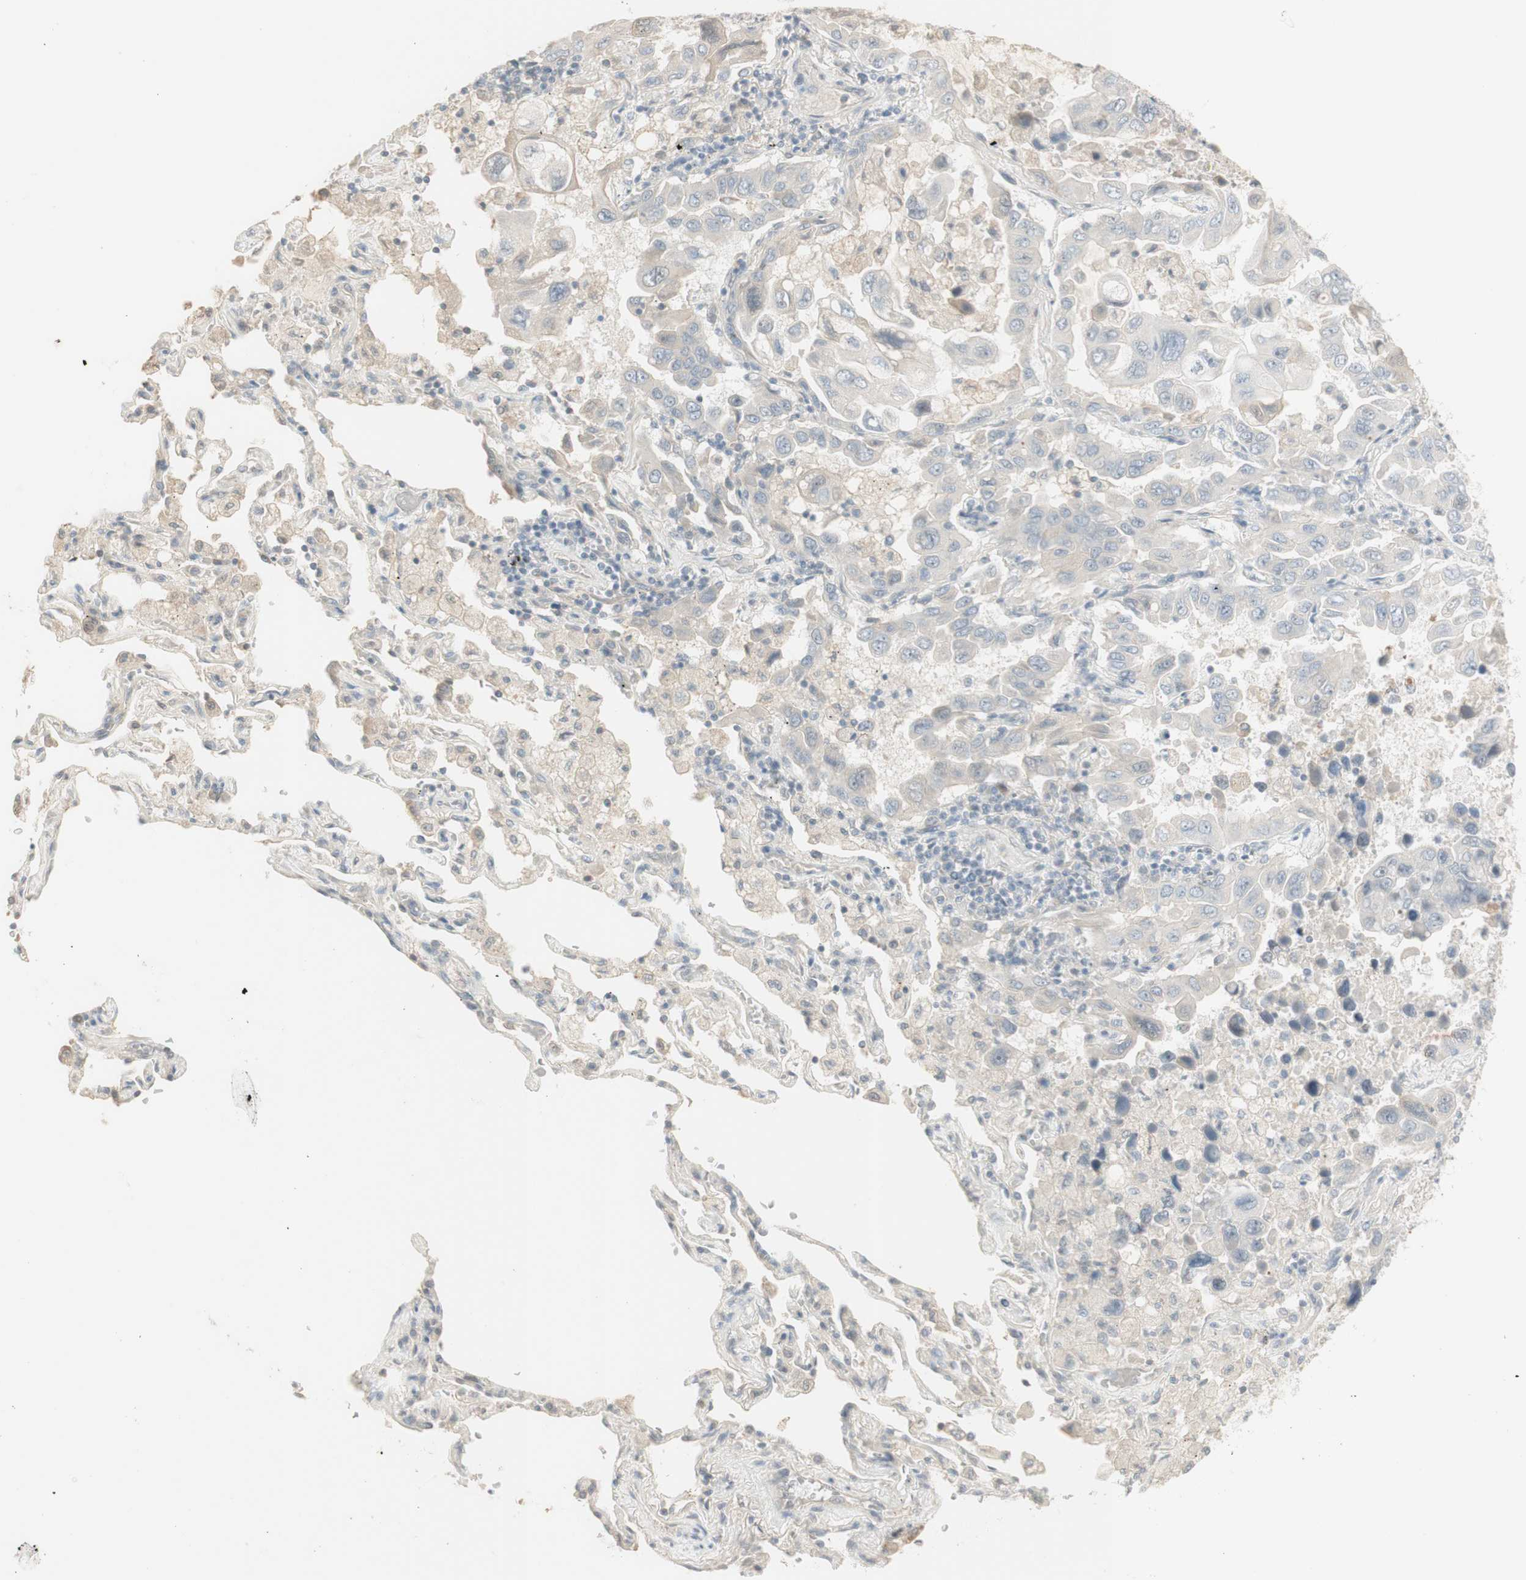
{"staining": {"intensity": "weak", "quantity": "<25%", "location": "cytoplasmic/membranous"}, "tissue": "lung cancer", "cell_type": "Tumor cells", "image_type": "cancer", "snomed": [{"axis": "morphology", "description": "Adenocarcinoma, NOS"}, {"axis": "topography", "description": "Lung"}], "caption": "This is an IHC image of human lung adenocarcinoma. There is no positivity in tumor cells.", "gene": "PLCD4", "patient": {"sex": "male", "age": 64}}